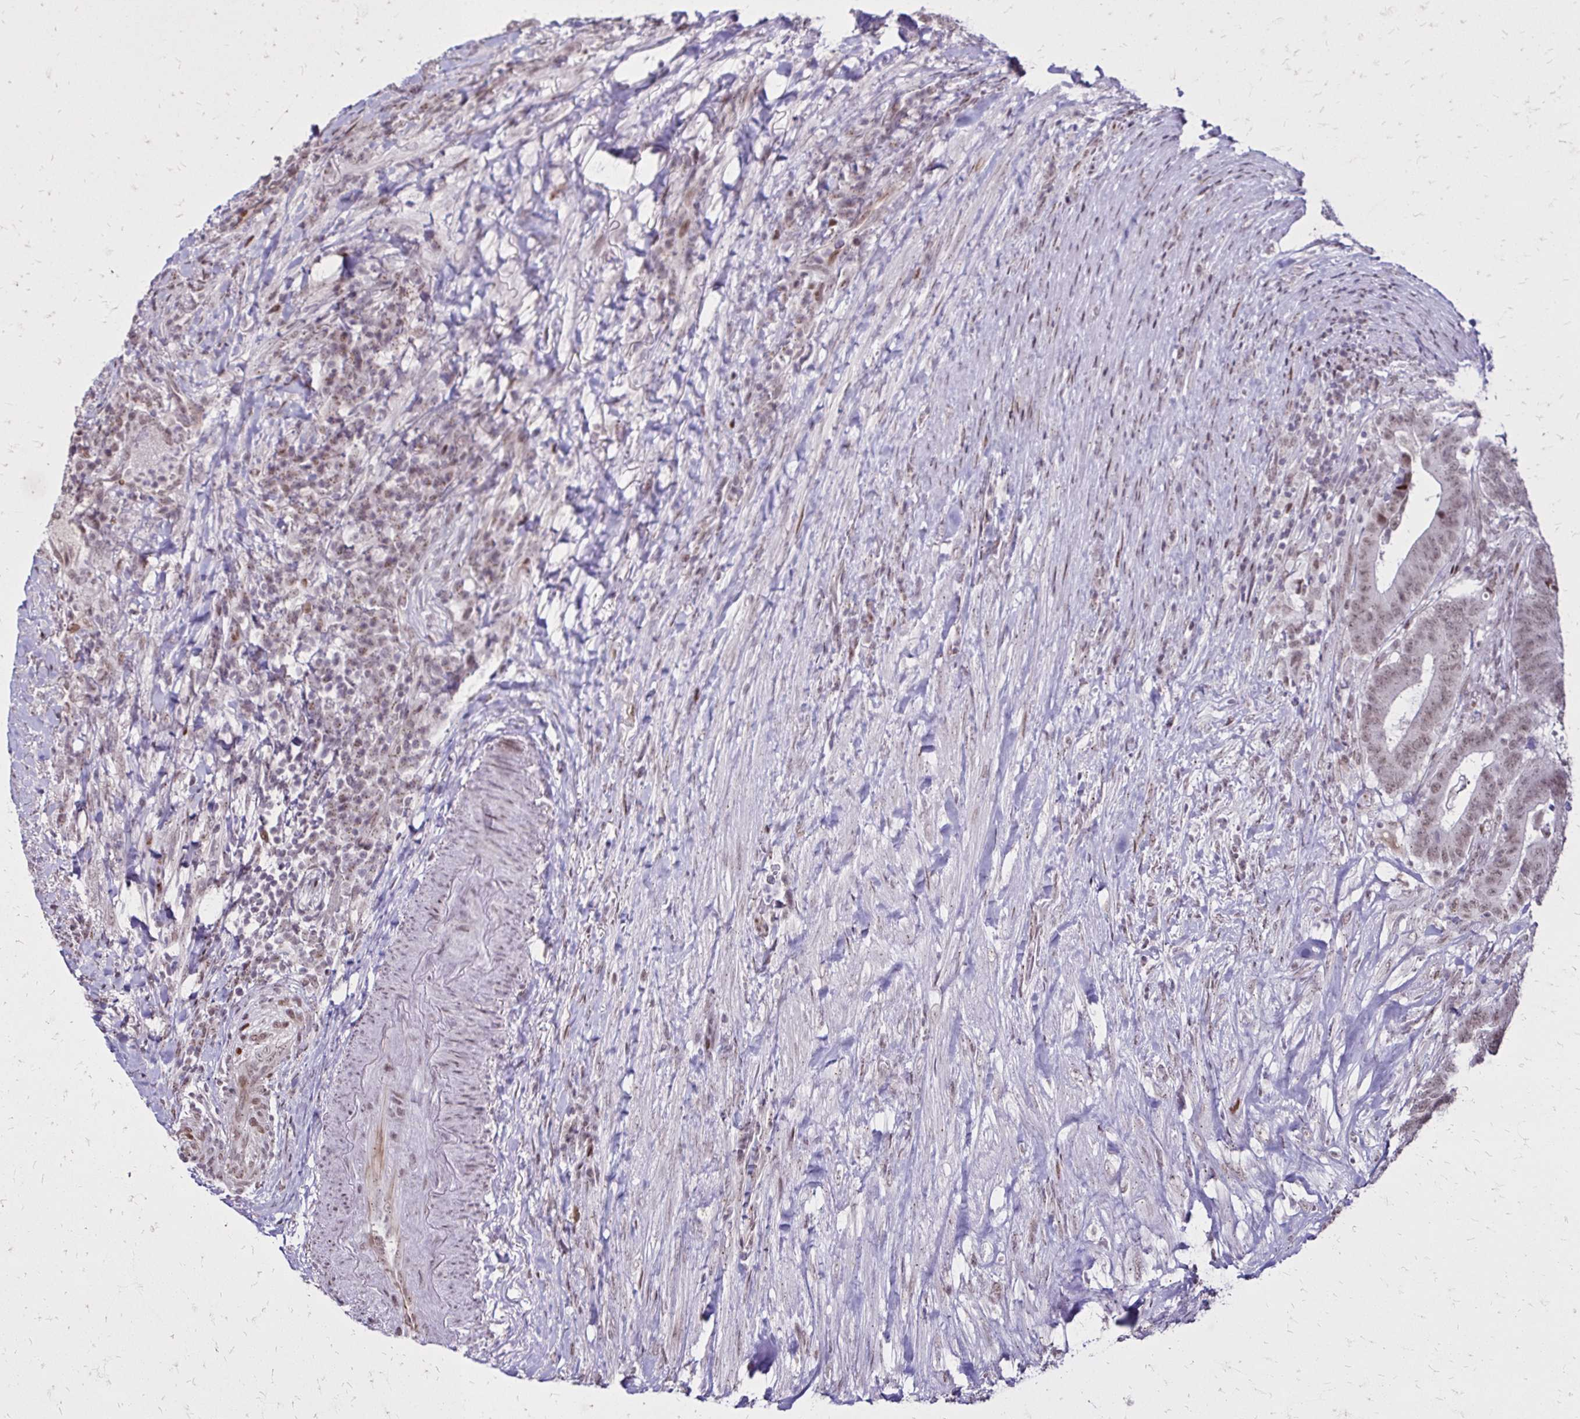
{"staining": {"intensity": "weak", "quantity": ">75%", "location": "nuclear"}, "tissue": "colorectal cancer", "cell_type": "Tumor cells", "image_type": "cancer", "snomed": [{"axis": "morphology", "description": "Adenocarcinoma, NOS"}, {"axis": "topography", "description": "Colon"}], "caption": "Weak nuclear expression for a protein is present in about >75% of tumor cells of colorectal adenocarcinoma using immunohistochemistry (IHC).", "gene": "TOB1", "patient": {"sex": "female", "age": 43}}